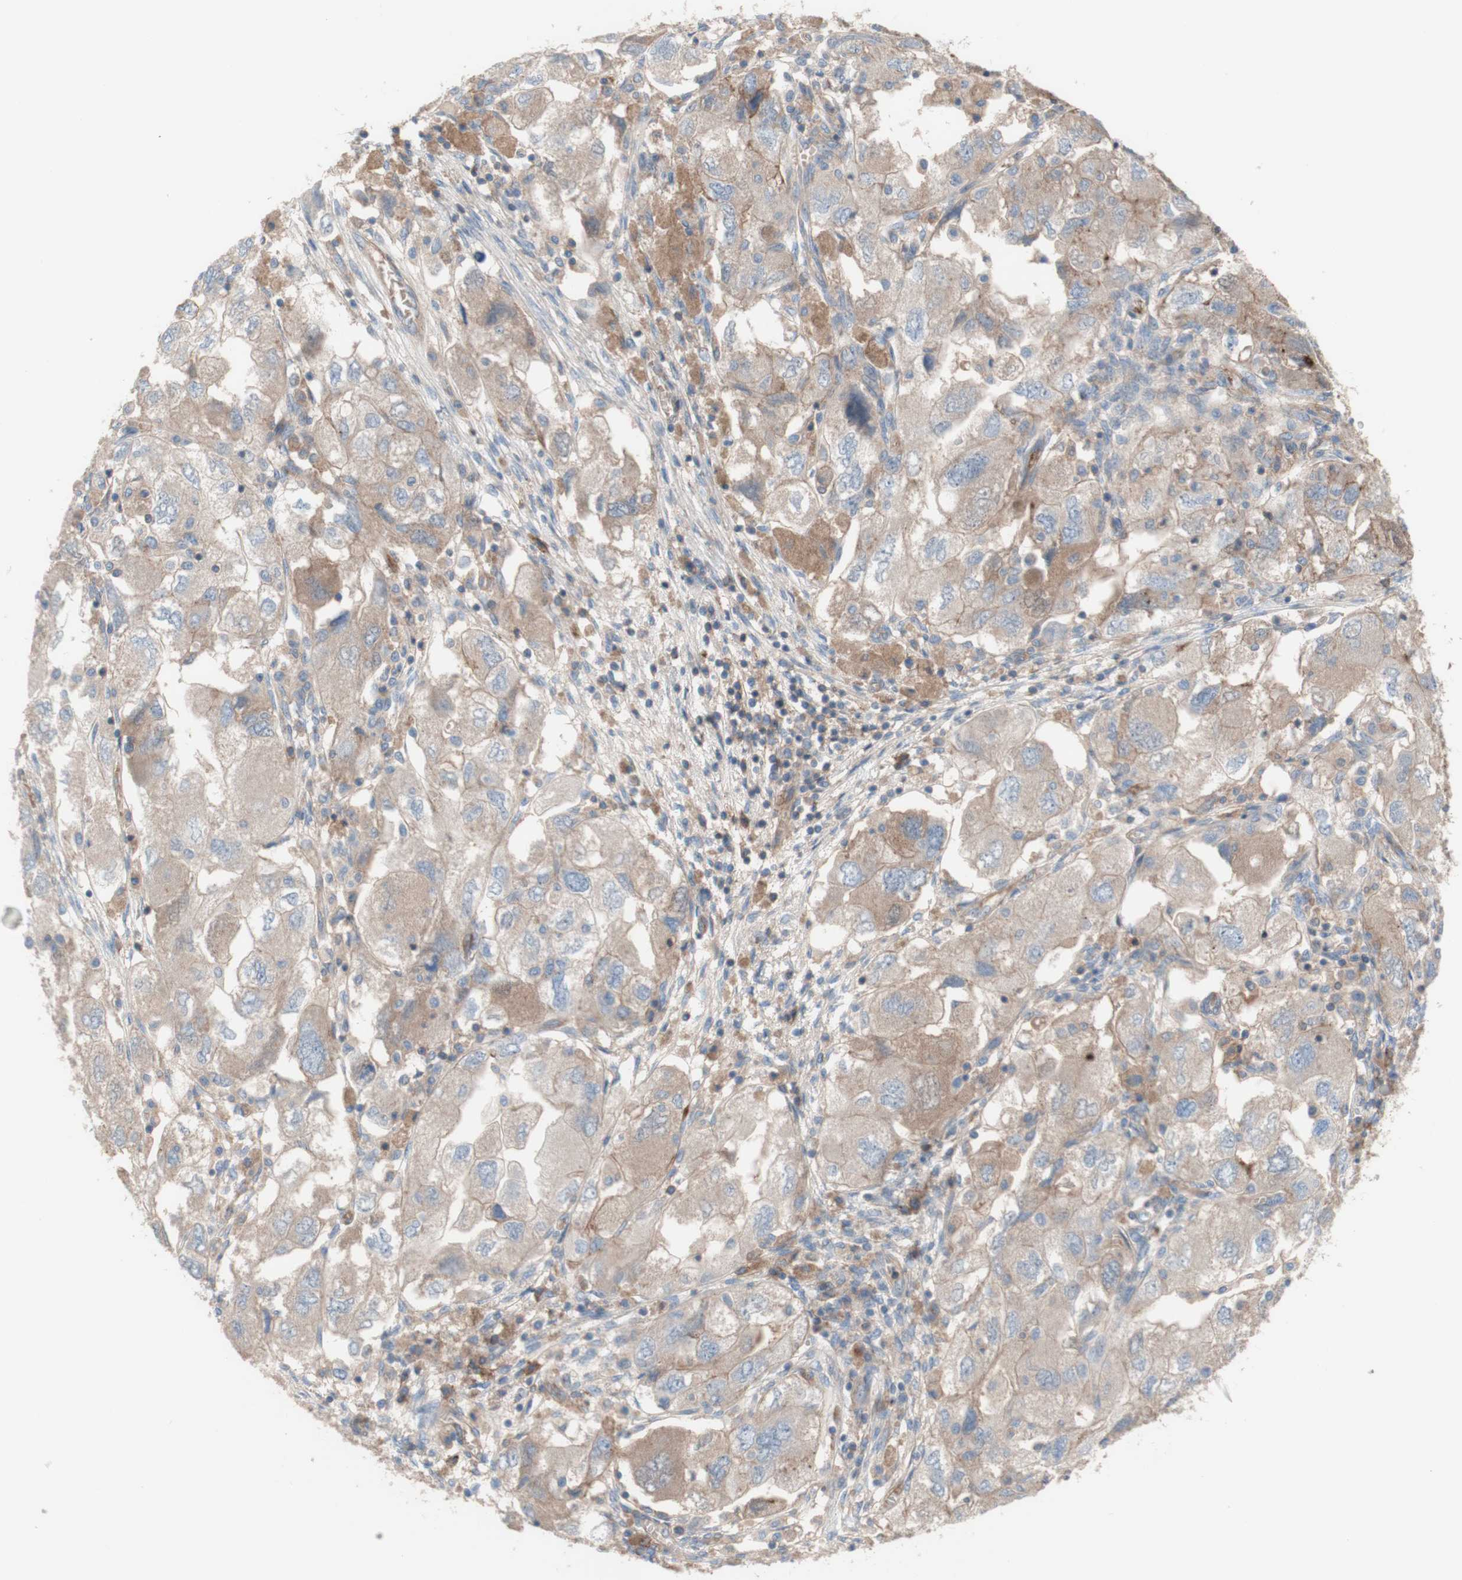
{"staining": {"intensity": "moderate", "quantity": "25%-75%", "location": "cytoplasmic/membranous"}, "tissue": "ovarian cancer", "cell_type": "Tumor cells", "image_type": "cancer", "snomed": [{"axis": "morphology", "description": "Carcinoma, NOS"}, {"axis": "morphology", "description": "Cystadenocarcinoma, serous, NOS"}, {"axis": "topography", "description": "Ovary"}], "caption": "Protein analysis of ovarian carcinoma tissue shows moderate cytoplasmic/membranous staining in approximately 25%-75% of tumor cells.", "gene": "CD46", "patient": {"sex": "female", "age": 69}}